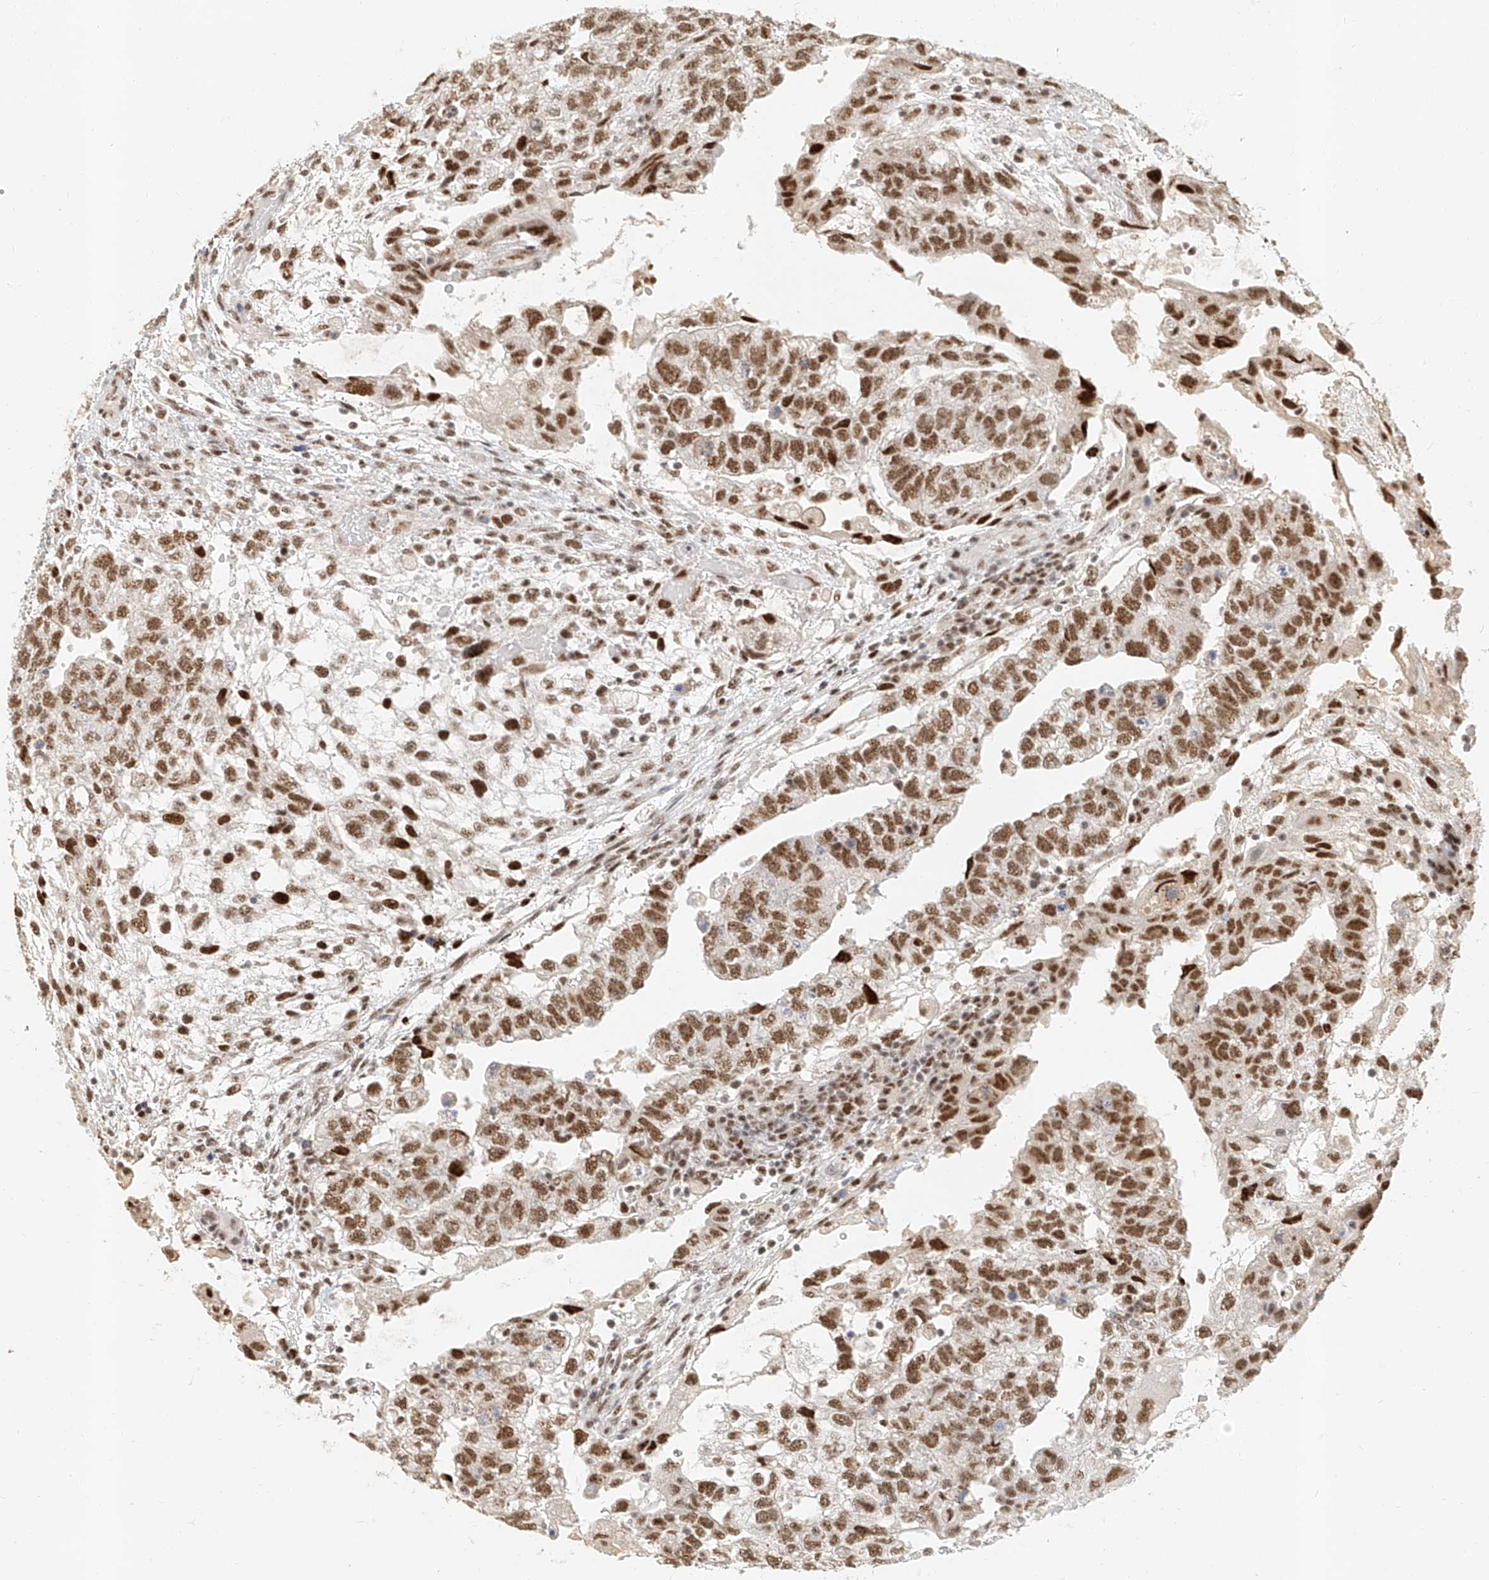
{"staining": {"intensity": "moderate", "quantity": ">75%", "location": "nuclear"}, "tissue": "testis cancer", "cell_type": "Tumor cells", "image_type": "cancer", "snomed": [{"axis": "morphology", "description": "Carcinoma, Embryonal, NOS"}, {"axis": "topography", "description": "Testis"}], "caption": "Protein expression analysis of embryonal carcinoma (testis) exhibits moderate nuclear staining in about >75% of tumor cells.", "gene": "CXorf58", "patient": {"sex": "male", "age": 36}}